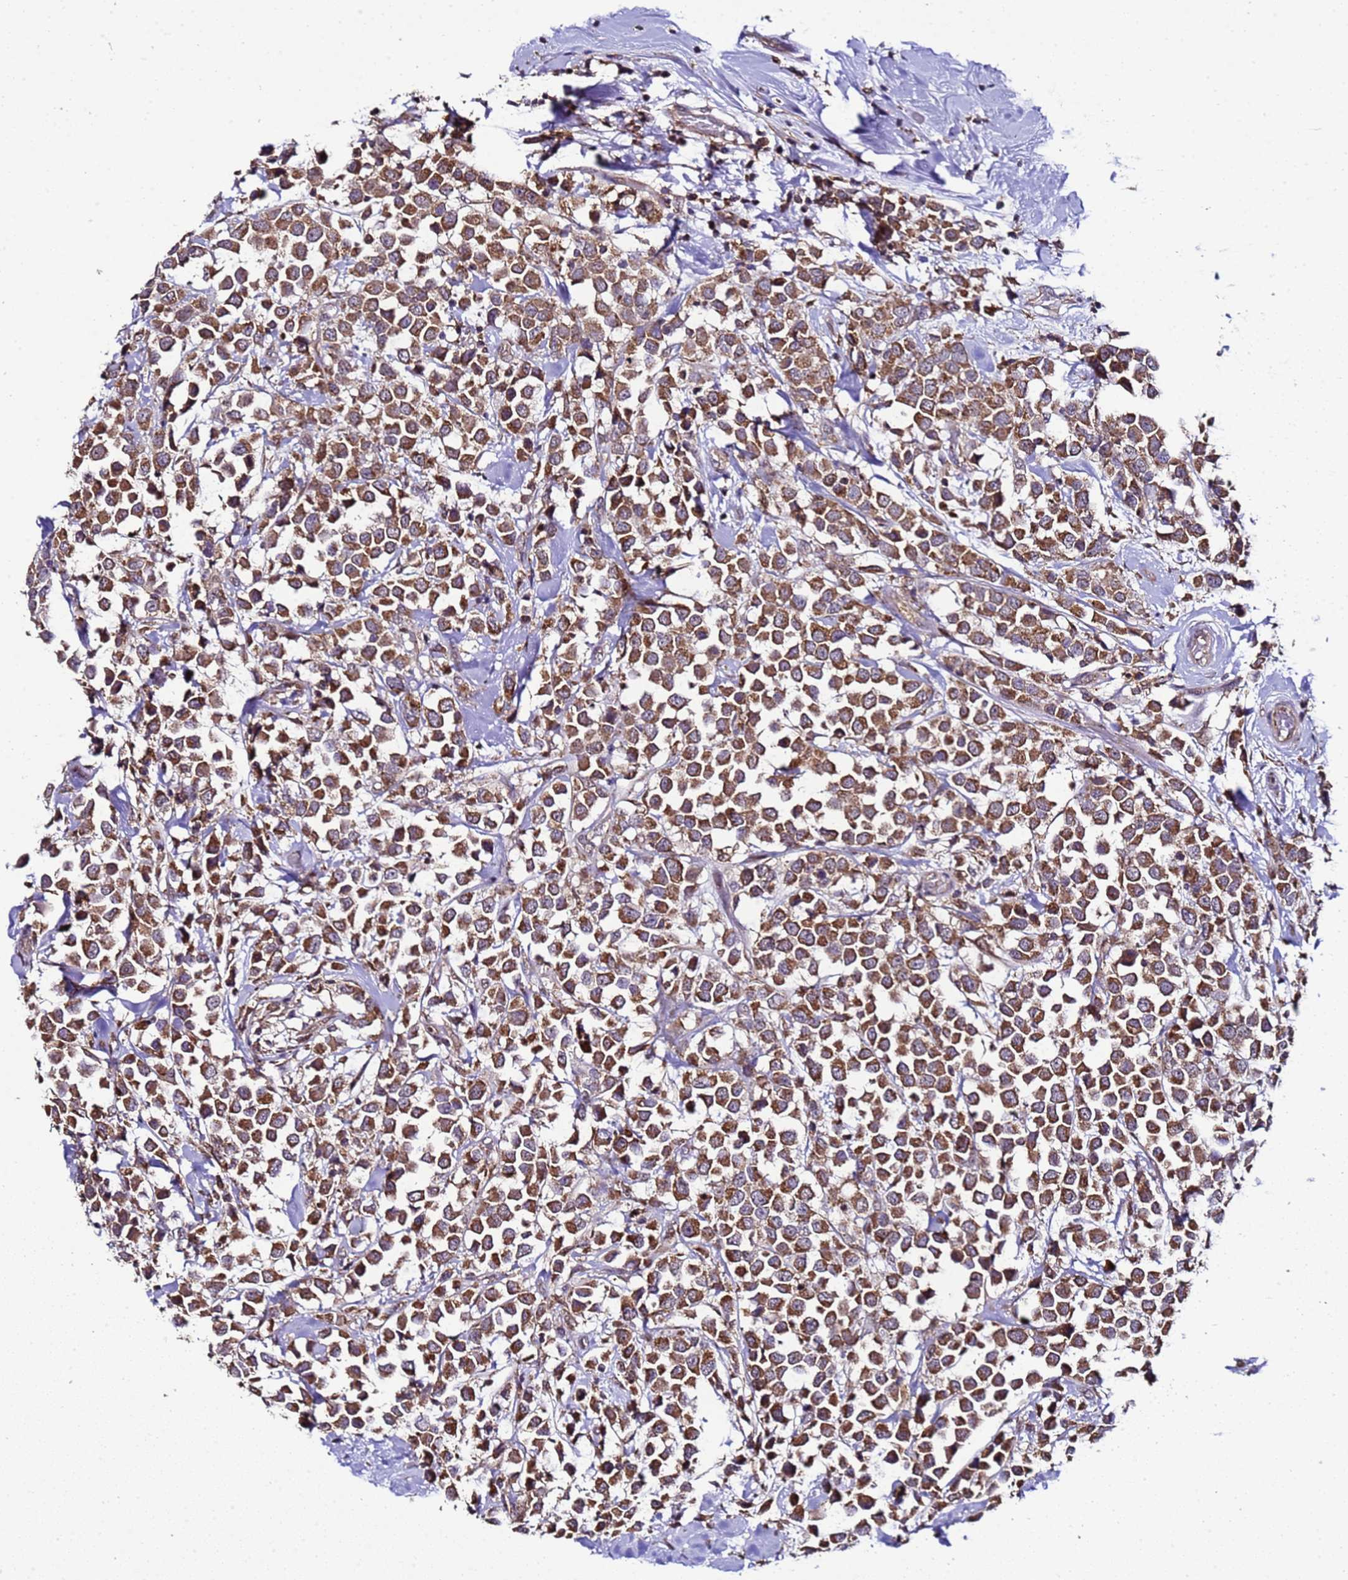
{"staining": {"intensity": "strong", "quantity": ">75%", "location": "cytoplasmic/membranous"}, "tissue": "breast cancer", "cell_type": "Tumor cells", "image_type": "cancer", "snomed": [{"axis": "morphology", "description": "Duct carcinoma"}, {"axis": "topography", "description": "Breast"}], "caption": "DAB (3,3'-diaminobenzidine) immunohistochemical staining of breast cancer (invasive ductal carcinoma) shows strong cytoplasmic/membranous protein staining in approximately >75% of tumor cells. The staining was performed using DAB (3,3'-diaminobenzidine), with brown indicating positive protein expression. Nuclei are stained blue with hematoxylin.", "gene": "HSPBAP1", "patient": {"sex": "female", "age": 61}}